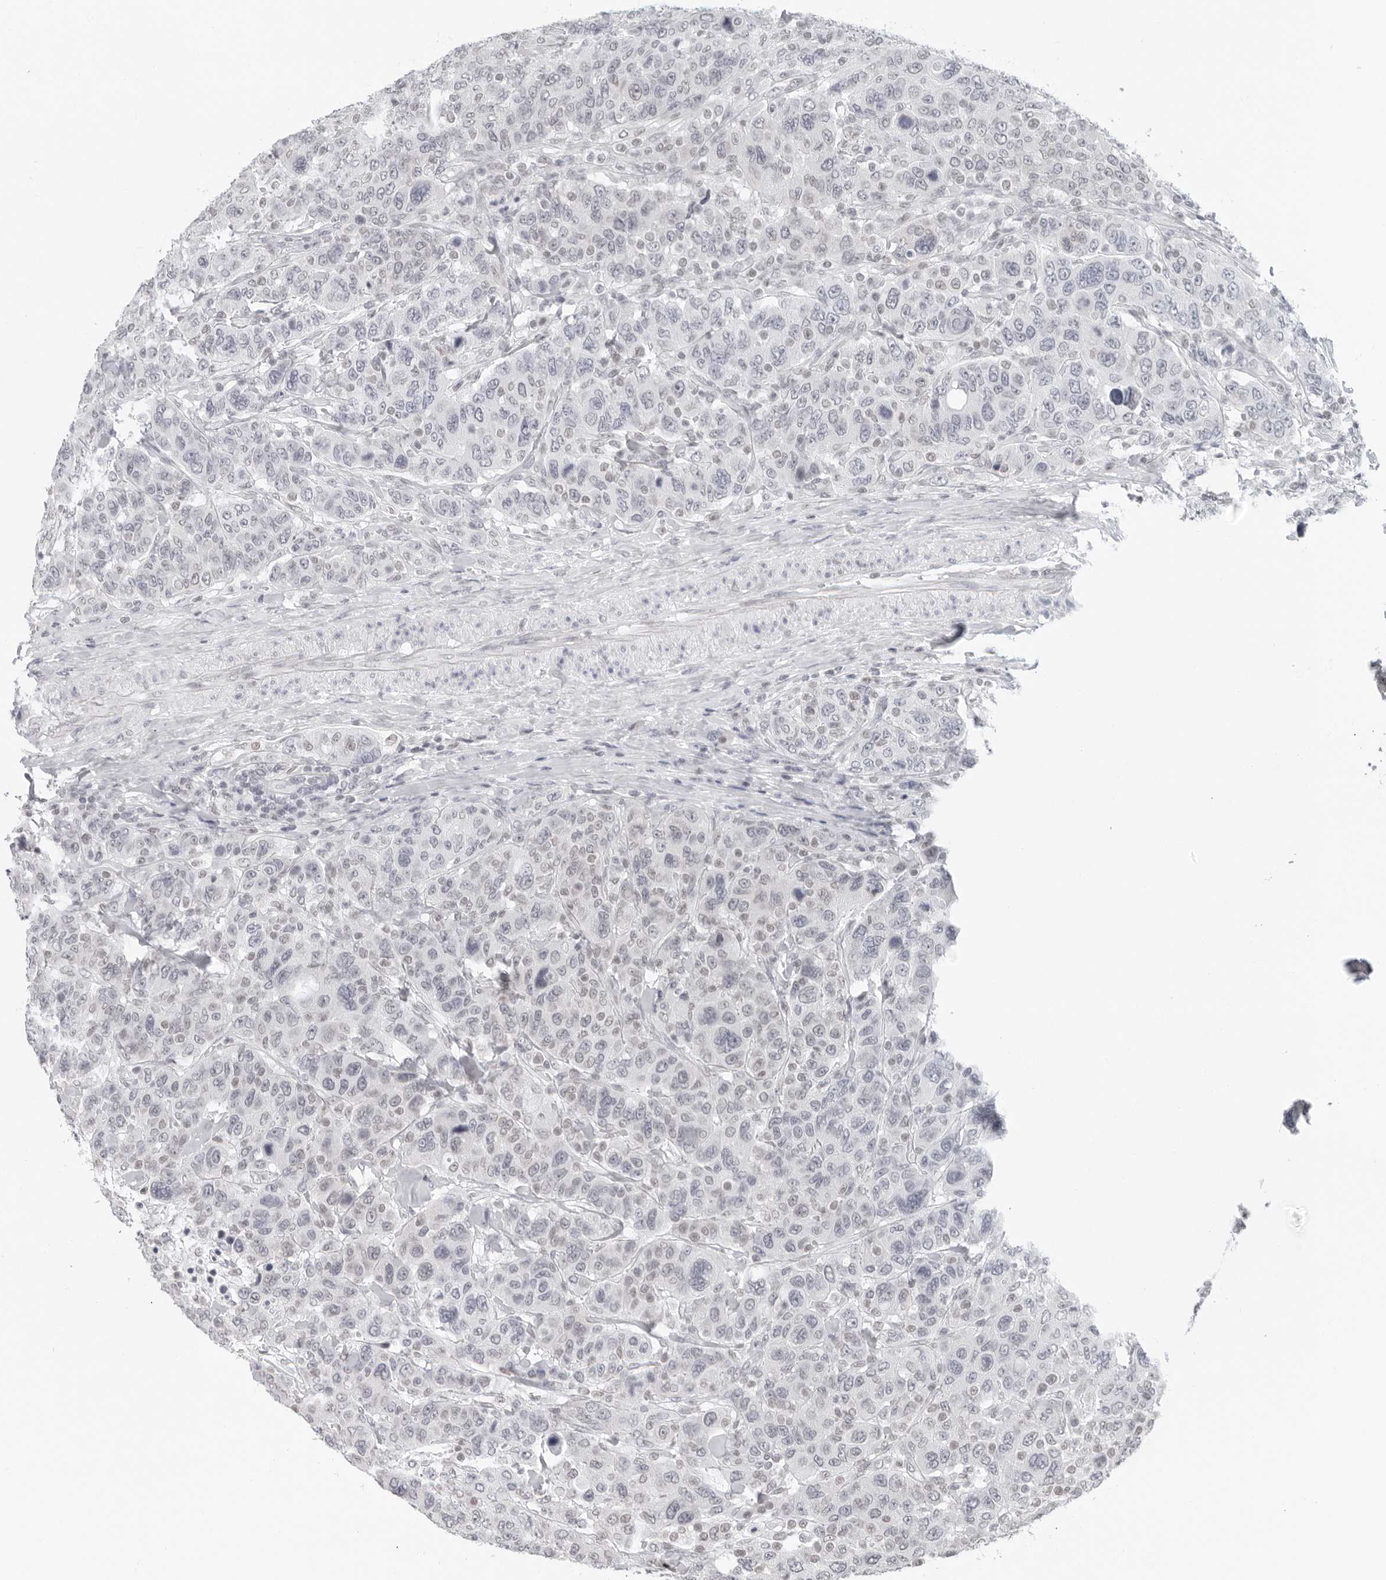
{"staining": {"intensity": "negative", "quantity": "none", "location": "none"}, "tissue": "breast cancer", "cell_type": "Tumor cells", "image_type": "cancer", "snomed": [{"axis": "morphology", "description": "Duct carcinoma"}, {"axis": "topography", "description": "Breast"}], "caption": "Tumor cells show no significant protein positivity in breast cancer.", "gene": "FLG2", "patient": {"sex": "female", "age": 37}}